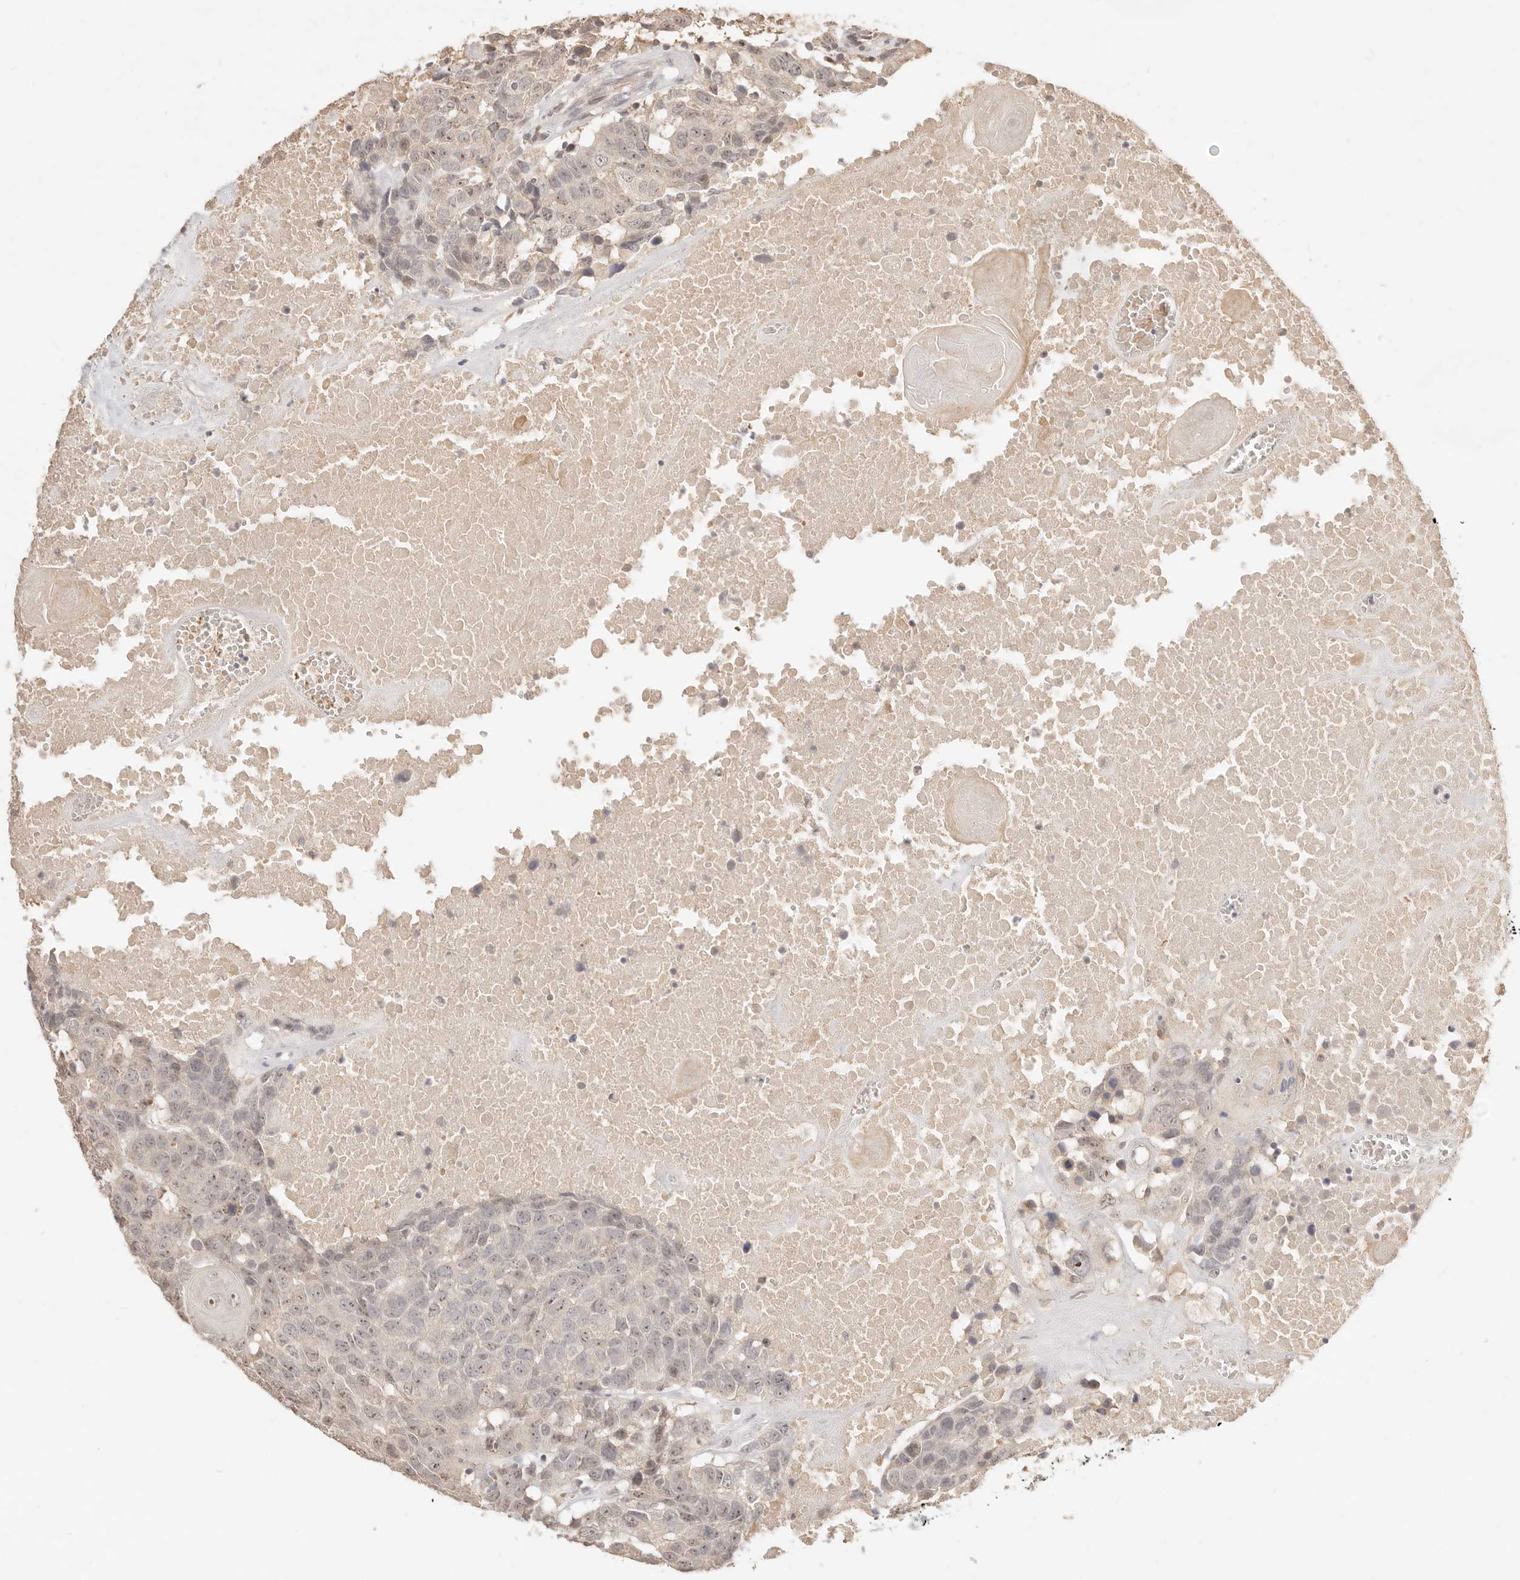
{"staining": {"intensity": "moderate", "quantity": ">75%", "location": "nuclear"}, "tissue": "head and neck cancer", "cell_type": "Tumor cells", "image_type": "cancer", "snomed": [{"axis": "morphology", "description": "Squamous cell carcinoma, NOS"}, {"axis": "topography", "description": "Head-Neck"}], "caption": "The immunohistochemical stain highlights moderate nuclear expression in tumor cells of head and neck squamous cell carcinoma tissue.", "gene": "MEP1A", "patient": {"sex": "male", "age": 66}}